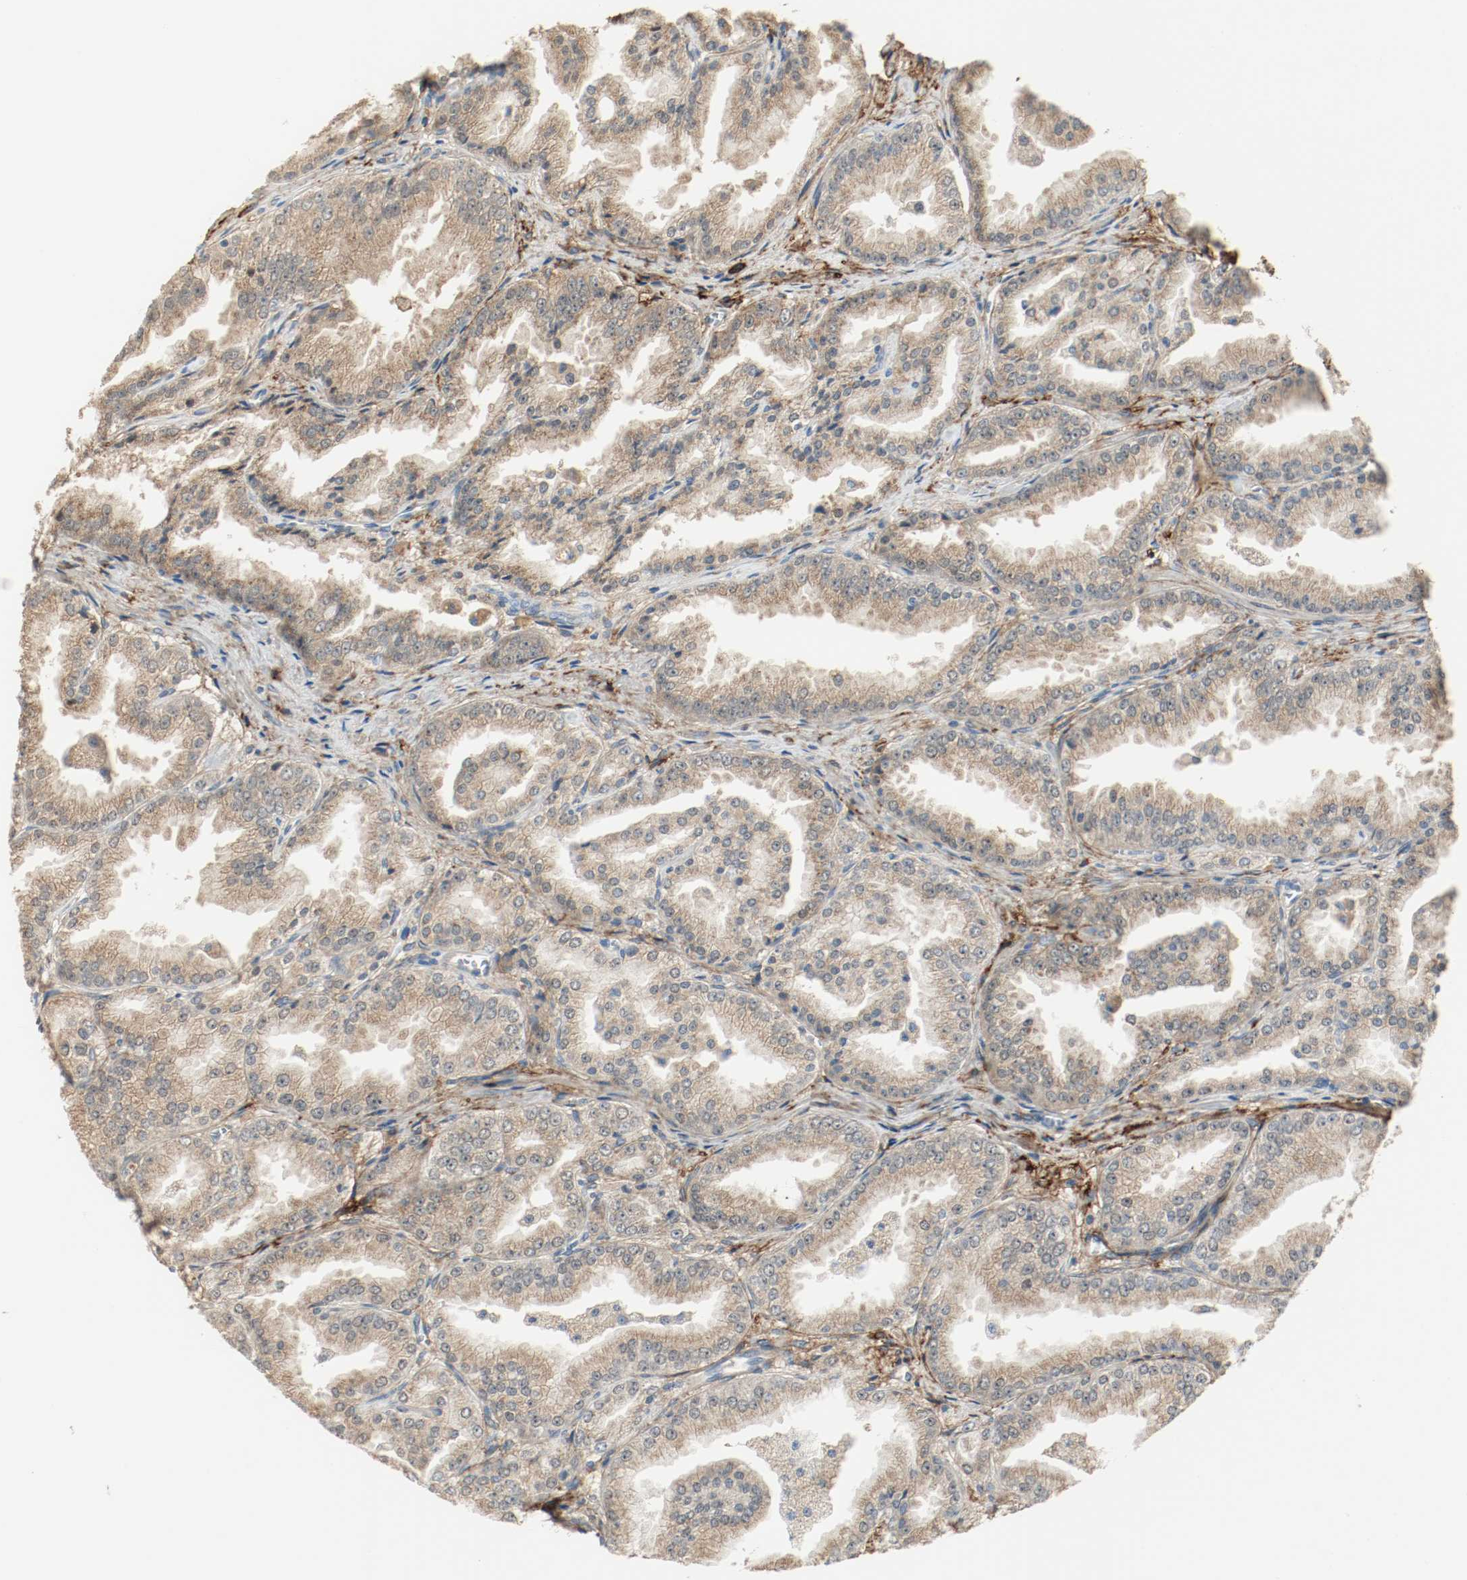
{"staining": {"intensity": "moderate", "quantity": ">75%", "location": "cytoplasmic/membranous"}, "tissue": "prostate cancer", "cell_type": "Tumor cells", "image_type": "cancer", "snomed": [{"axis": "morphology", "description": "Adenocarcinoma, High grade"}, {"axis": "topography", "description": "Prostate"}], "caption": "Moderate cytoplasmic/membranous expression is present in approximately >75% of tumor cells in prostate cancer (high-grade adenocarcinoma). The protein of interest is stained brown, and the nuclei are stained in blue (DAB (3,3'-diaminobenzidine) IHC with brightfield microscopy, high magnification).", "gene": "MELTF", "patient": {"sex": "male", "age": 61}}